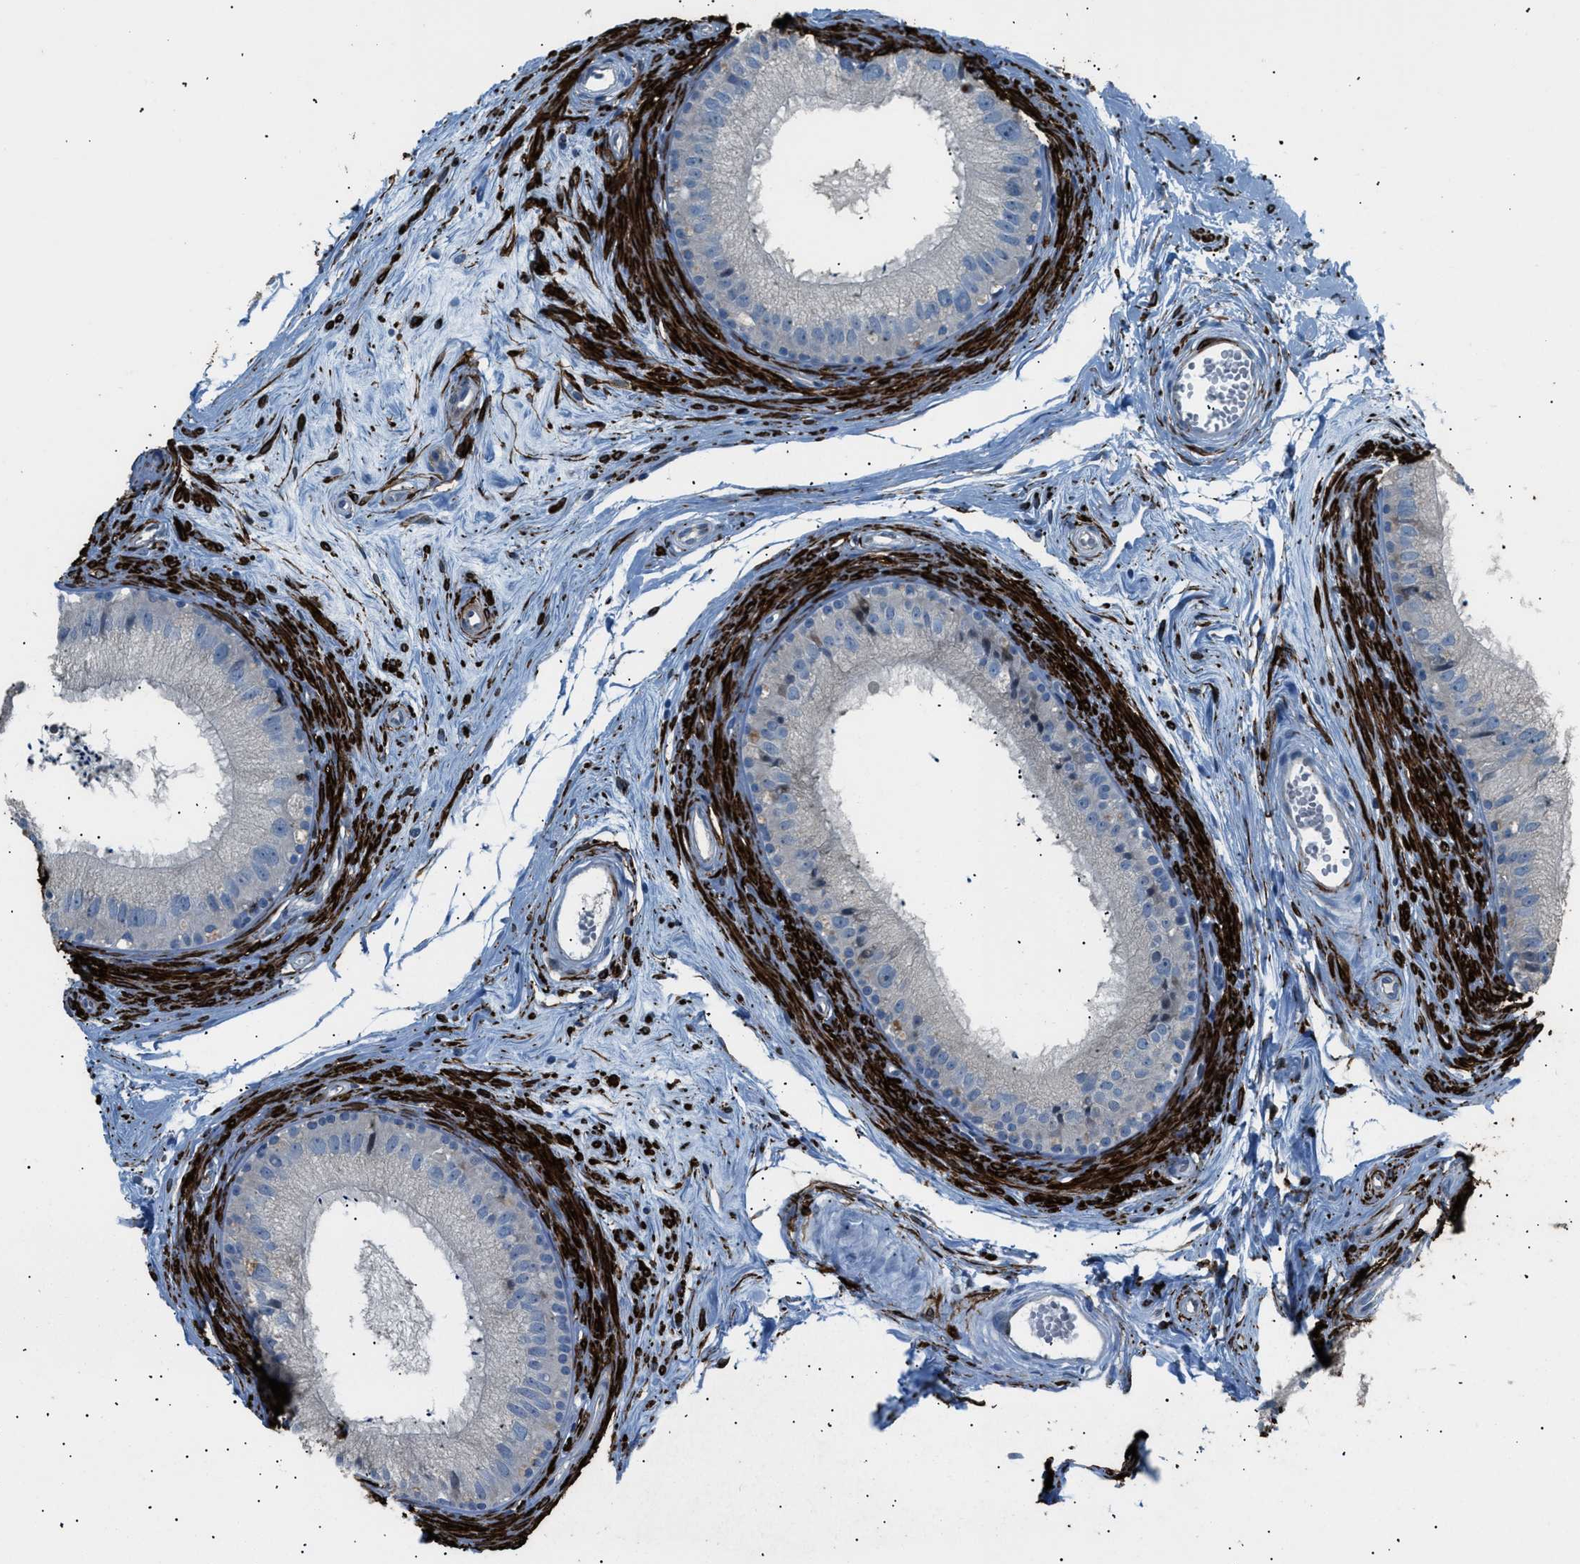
{"staining": {"intensity": "negative", "quantity": "none", "location": "none"}, "tissue": "epididymis", "cell_type": "Glandular cells", "image_type": "normal", "snomed": [{"axis": "morphology", "description": "Normal tissue, NOS"}, {"axis": "topography", "description": "Epididymis"}], "caption": "High magnification brightfield microscopy of normal epididymis stained with DAB (brown) and counterstained with hematoxylin (blue): glandular cells show no significant staining. The staining was performed using DAB (3,3'-diaminobenzidine) to visualize the protein expression in brown, while the nuclei were stained in blue with hematoxylin (Magnification: 20x).", "gene": "ICA1", "patient": {"sex": "male", "age": 56}}